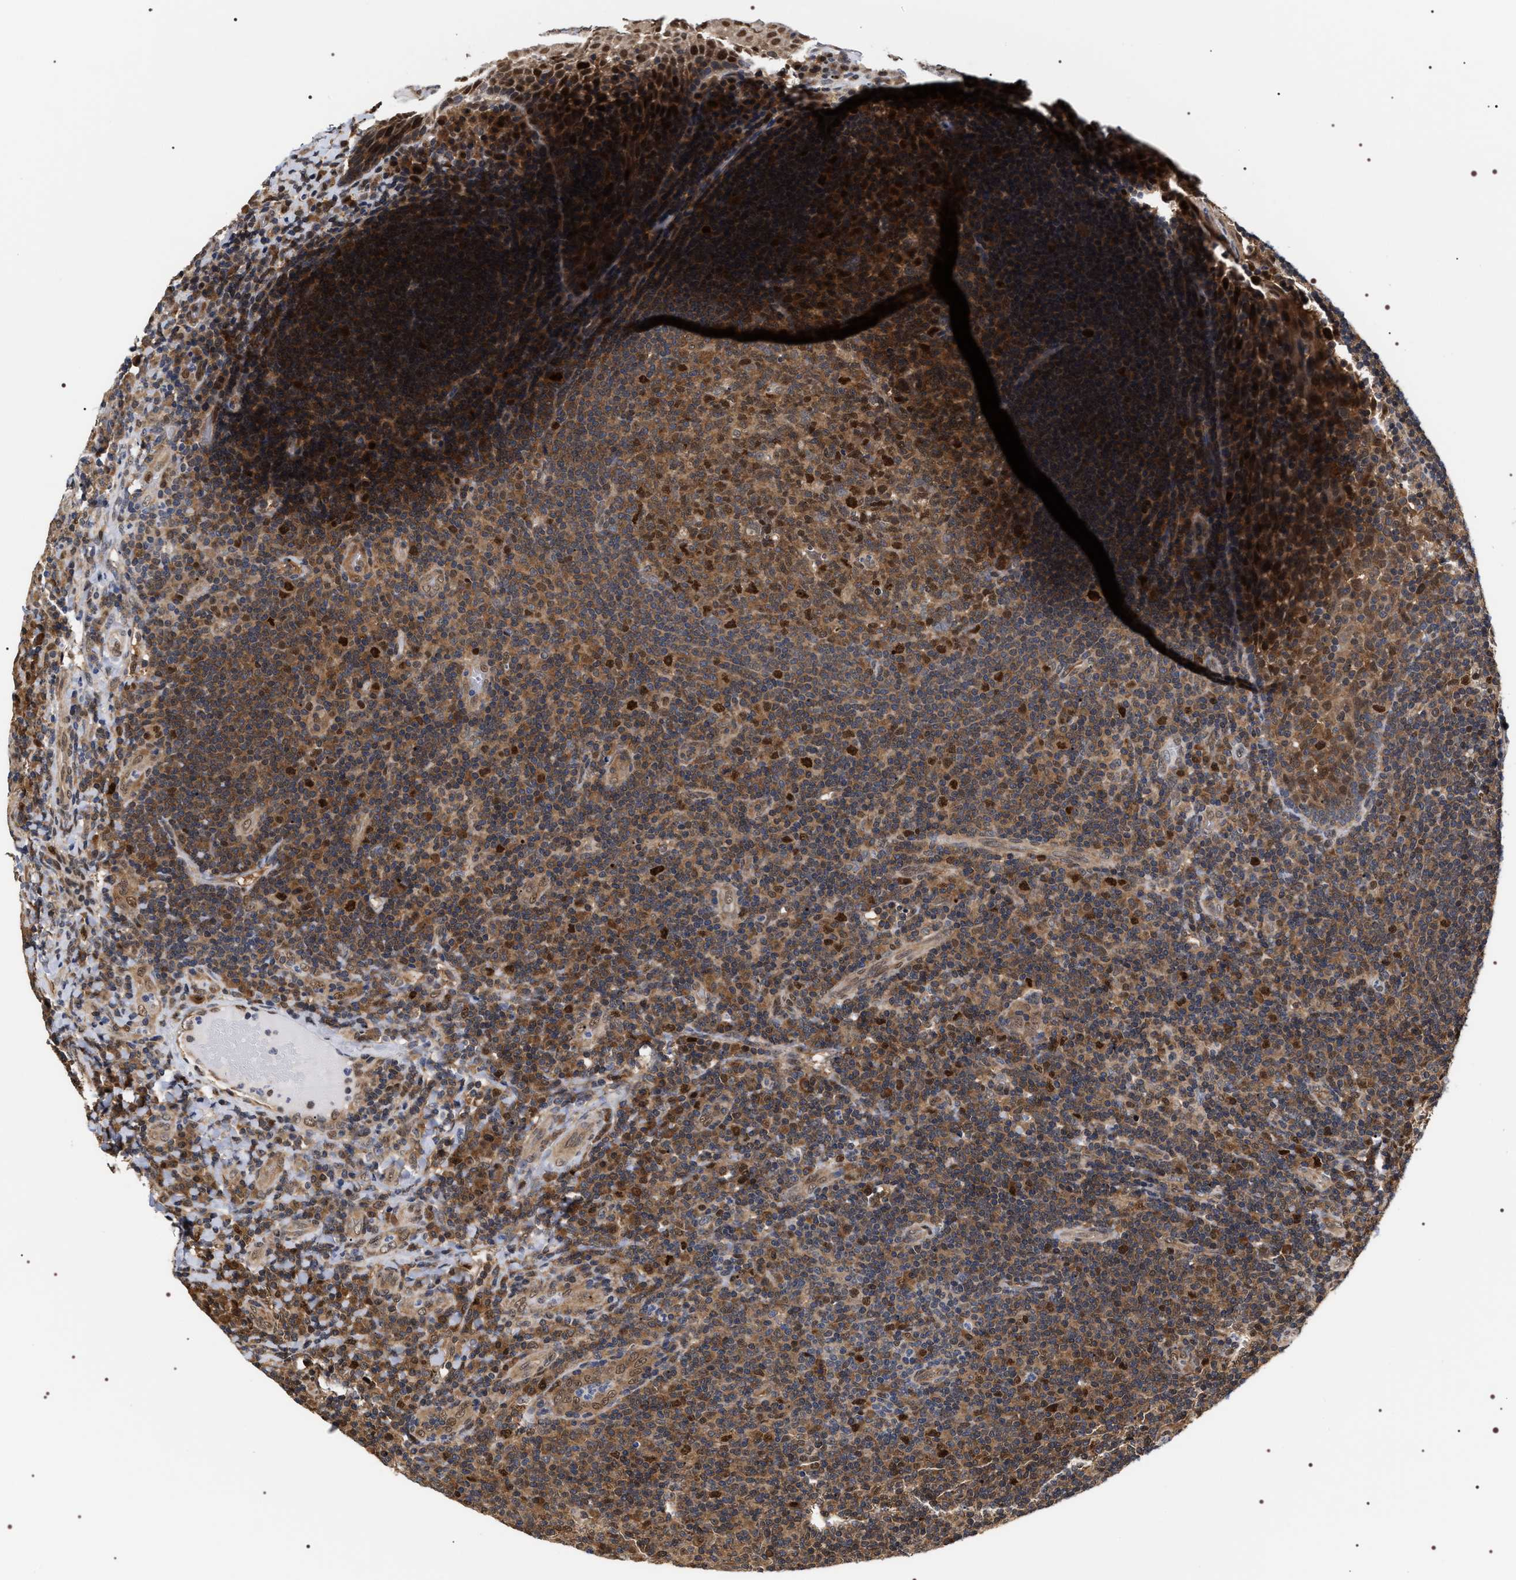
{"staining": {"intensity": "strong", "quantity": ">75%", "location": "cytoplasmic/membranous,nuclear"}, "tissue": "tonsil", "cell_type": "Germinal center cells", "image_type": "normal", "snomed": [{"axis": "morphology", "description": "Normal tissue, NOS"}, {"axis": "topography", "description": "Tonsil"}], "caption": "The photomicrograph demonstrates immunohistochemical staining of unremarkable tonsil. There is strong cytoplasmic/membranous,nuclear staining is seen in about >75% of germinal center cells. (Stains: DAB (3,3'-diaminobenzidine) in brown, nuclei in blue, Microscopy: brightfield microscopy at high magnification).", "gene": "BAG6", "patient": {"sex": "male", "age": 17}}